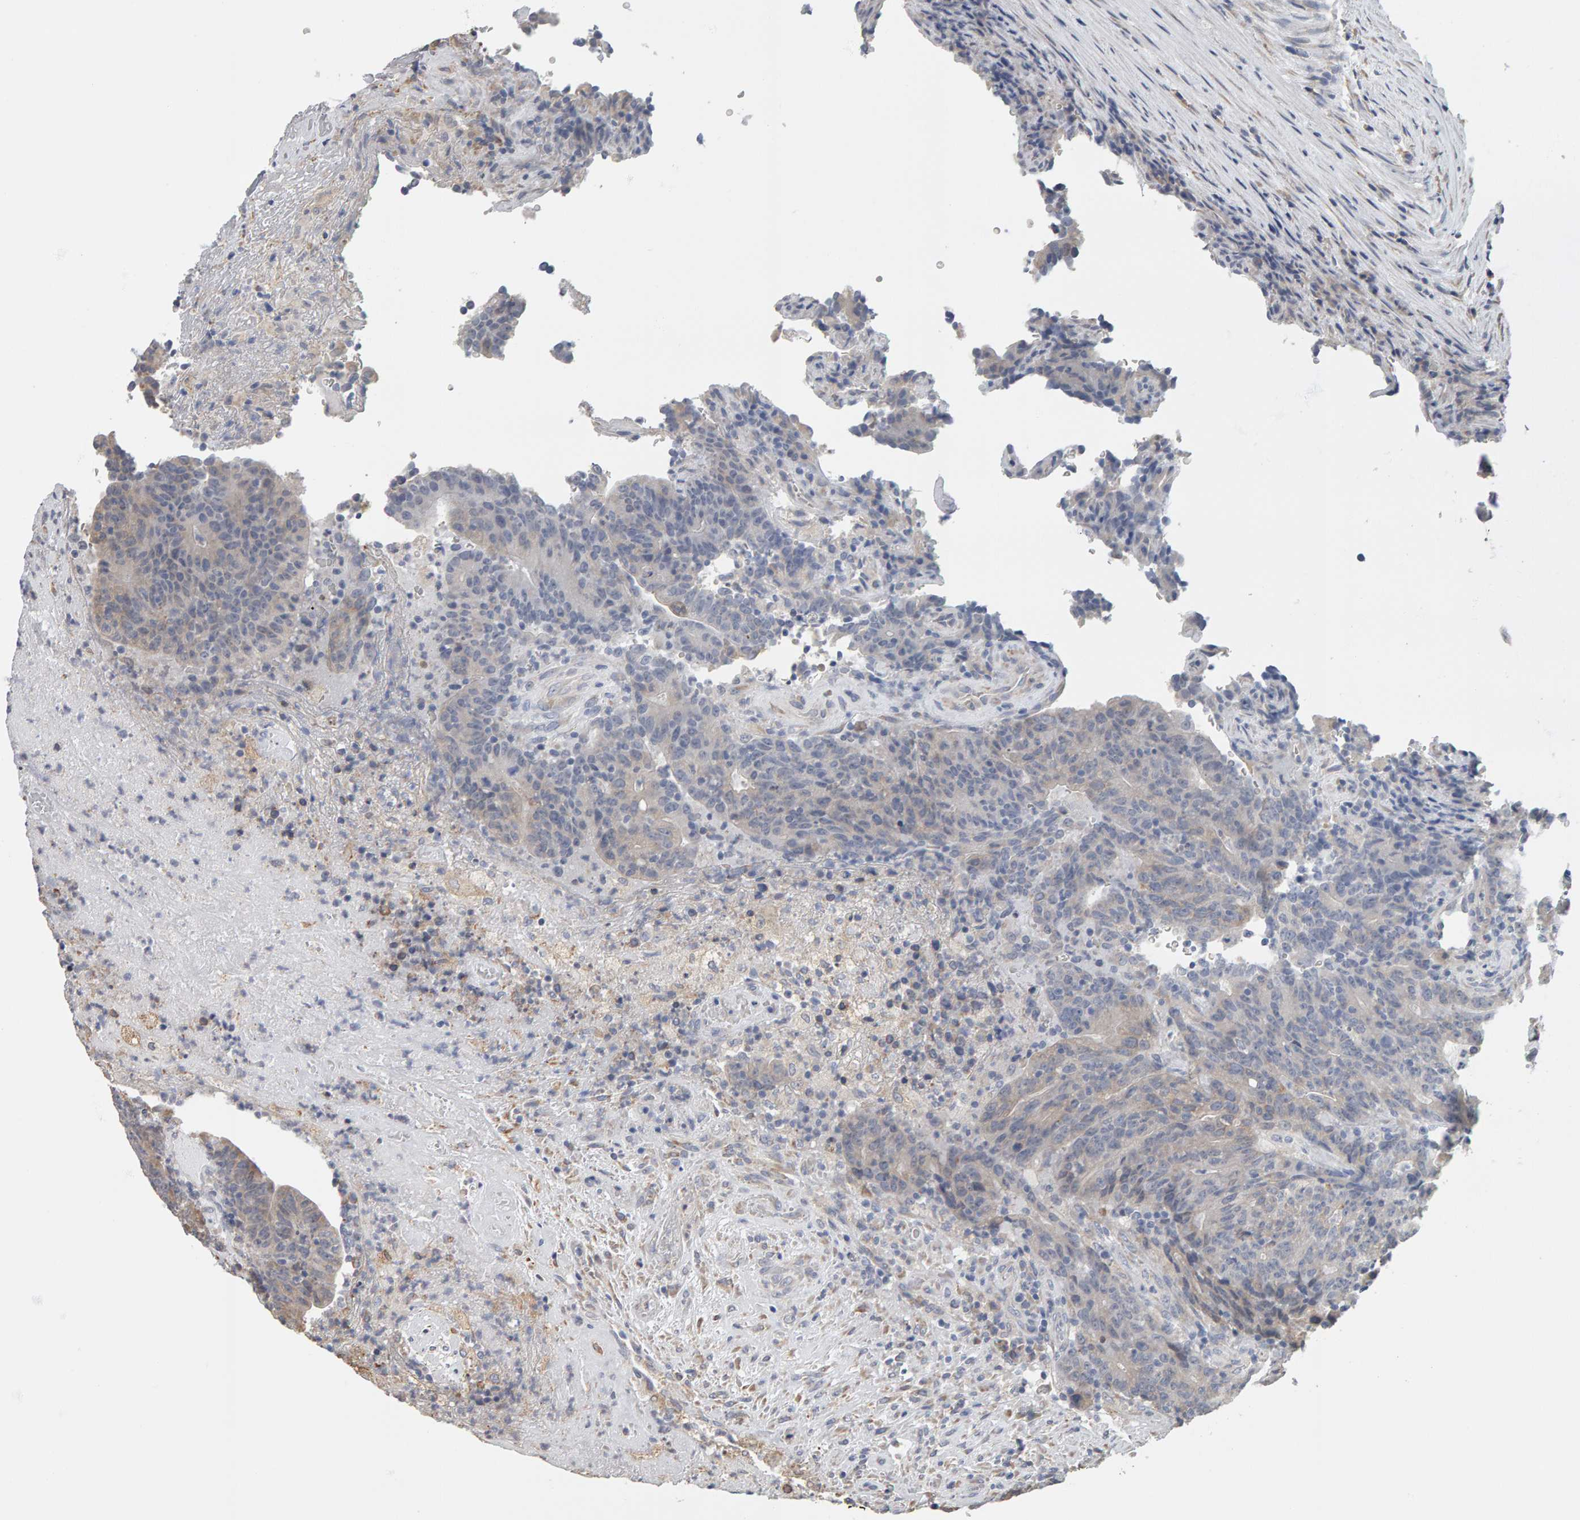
{"staining": {"intensity": "weak", "quantity": "<25%", "location": "cytoplasmic/membranous"}, "tissue": "colorectal cancer", "cell_type": "Tumor cells", "image_type": "cancer", "snomed": [{"axis": "morphology", "description": "Normal tissue, NOS"}, {"axis": "morphology", "description": "Adenocarcinoma, NOS"}, {"axis": "topography", "description": "Colon"}], "caption": "Photomicrograph shows no protein staining in tumor cells of colorectal cancer (adenocarcinoma) tissue. (DAB (3,3'-diaminobenzidine) immunohistochemistry, high magnification).", "gene": "ADHFE1", "patient": {"sex": "female", "age": 75}}